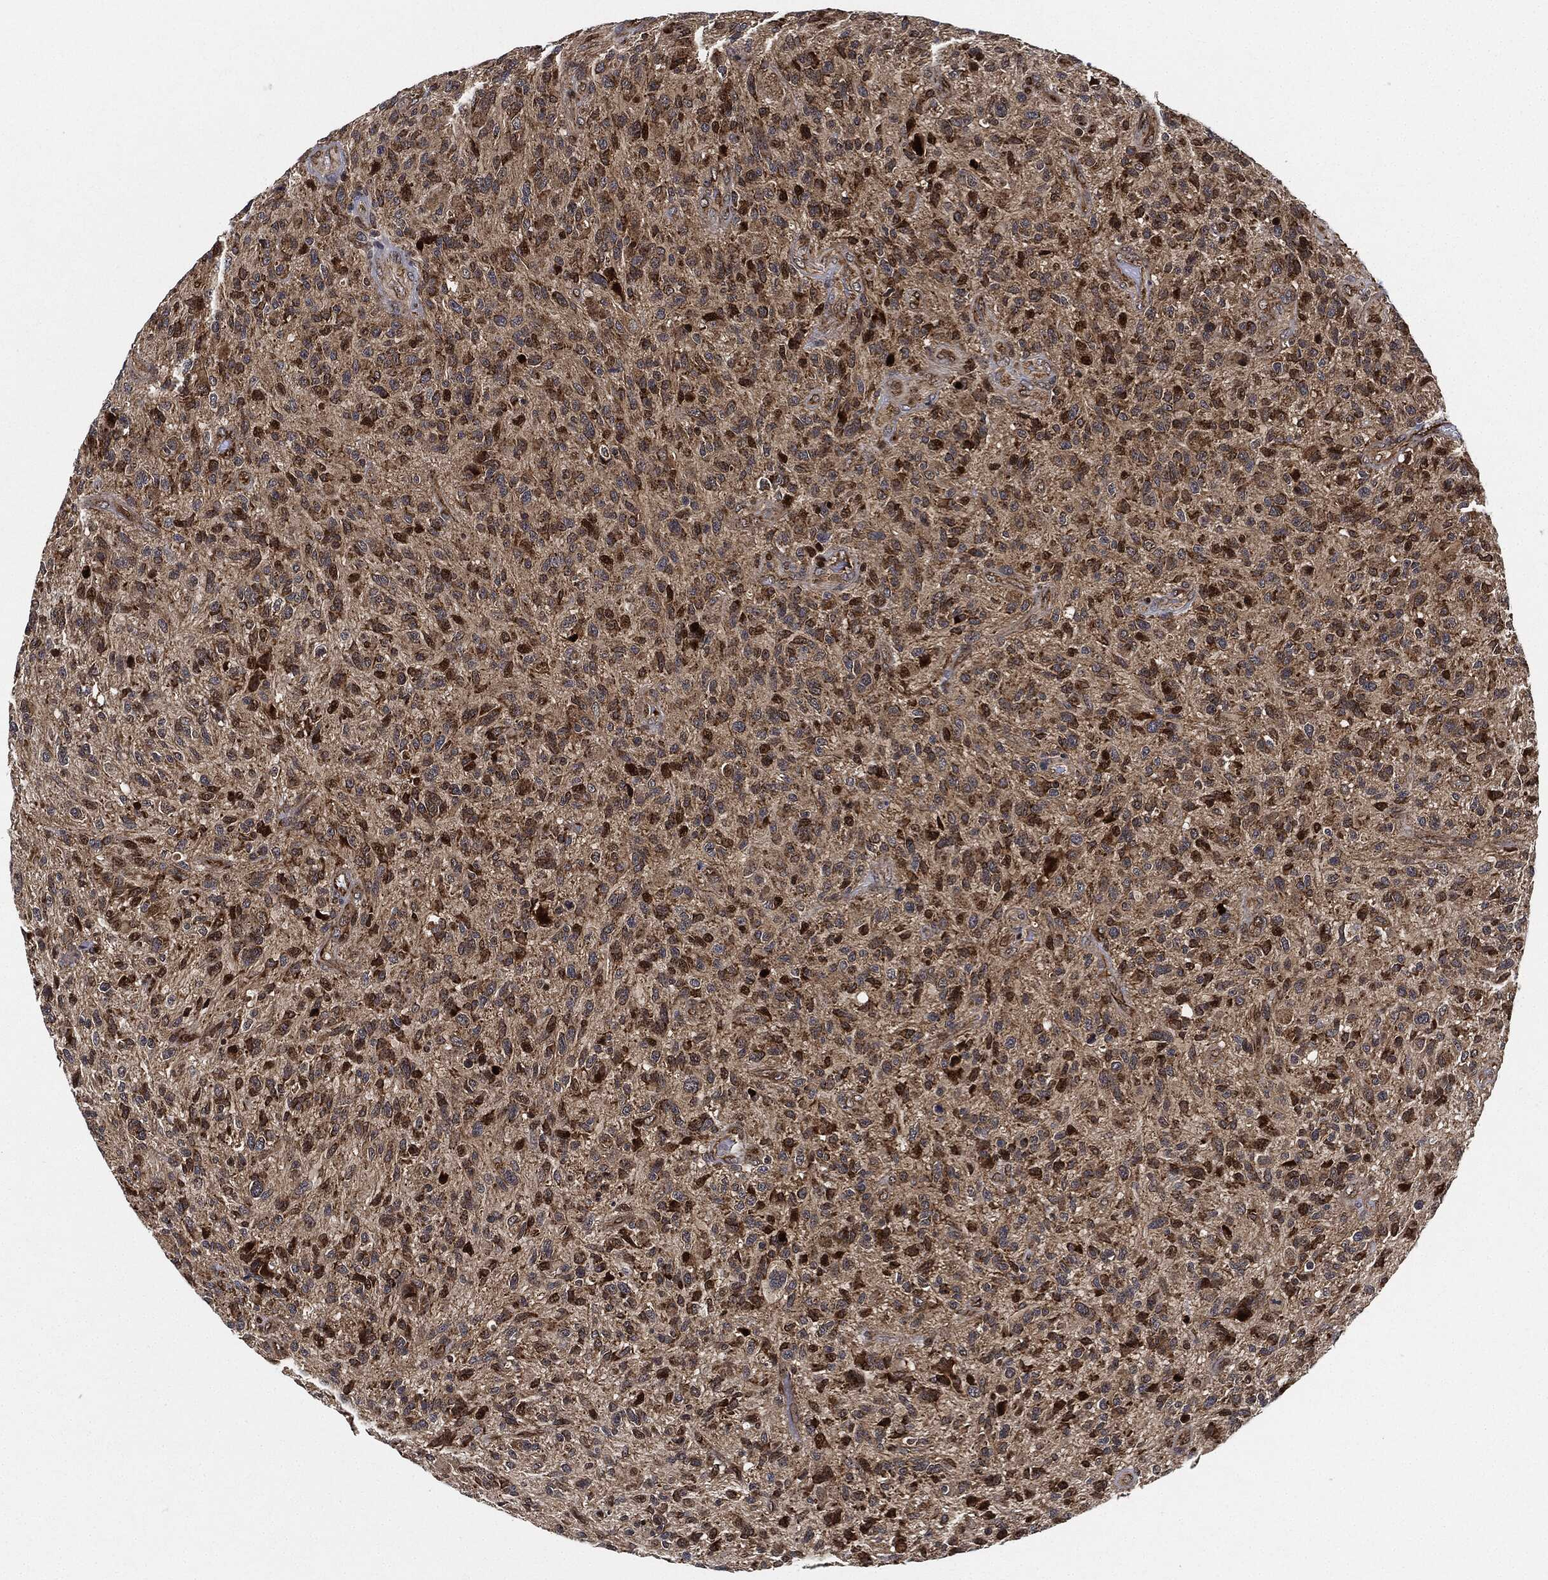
{"staining": {"intensity": "moderate", "quantity": ">75%", "location": "cytoplasmic/membranous"}, "tissue": "glioma", "cell_type": "Tumor cells", "image_type": "cancer", "snomed": [{"axis": "morphology", "description": "Glioma, malignant, High grade"}, {"axis": "topography", "description": "Brain"}], "caption": "Human malignant glioma (high-grade) stained with a protein marker demonstrates moderate staining in tumor cells.", "gene": "RNASEL", "patient": {"sex": "male", "age": 47}}